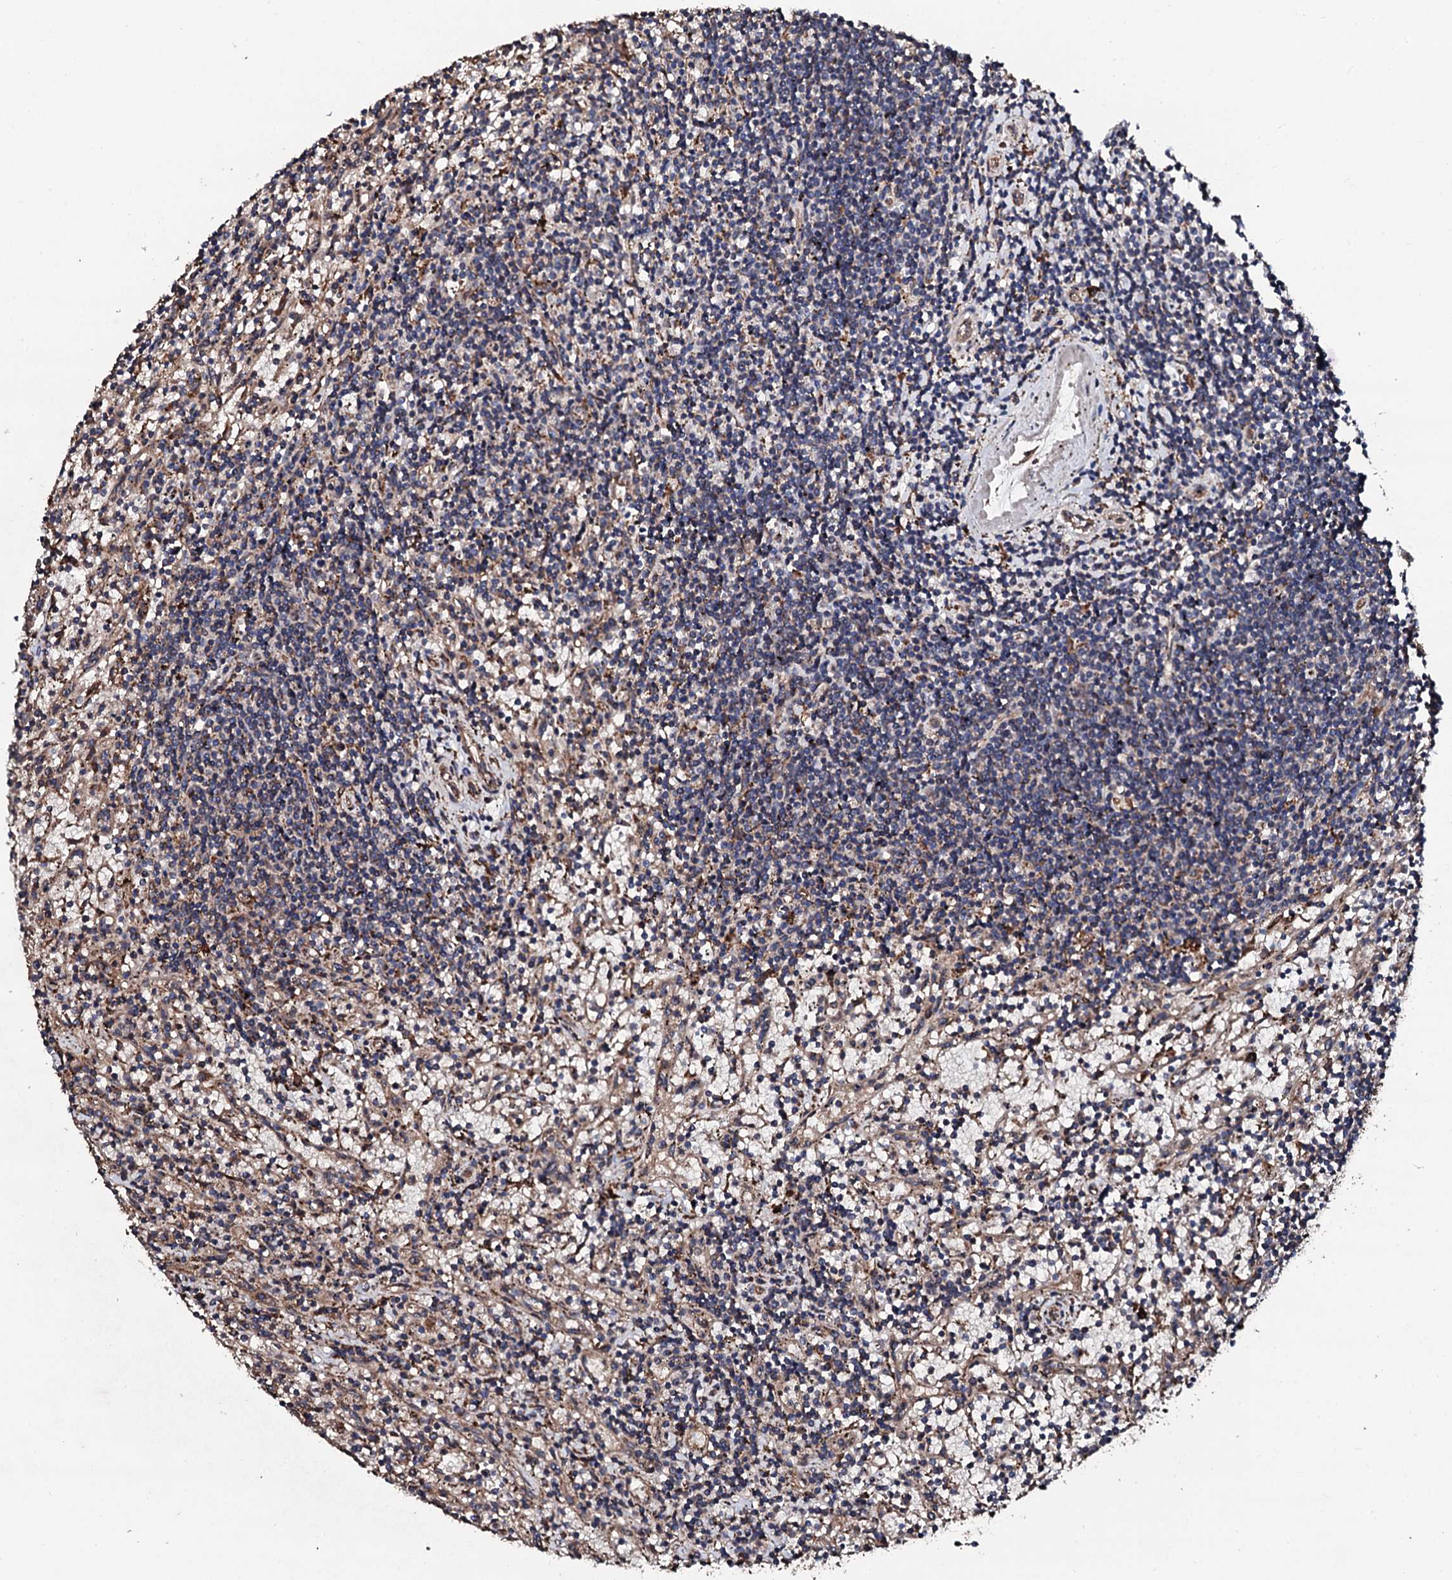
{"staining": {"intensity": "negative", "quantity": "none", "location": "none"}, "tissue": "lymphoma", "cell_type": "Tumor cells", "image_type": "cancer", "snomed": [{"axis": "morphology", "description": "Malignant lymphoma, non-Hodgkin's type, Low grade"}, {"axis": "topography", "description": "Spleen"}], "caption": "Tumor cells are negative for protein expression in human lymphoma. (DAB (3,3'-diaminobenzidine) immunohistochemistry (IHC) with hematoxylin counter stain).", "gene": "CKAP5", "patient": {"sex": "male", "age": 76}}